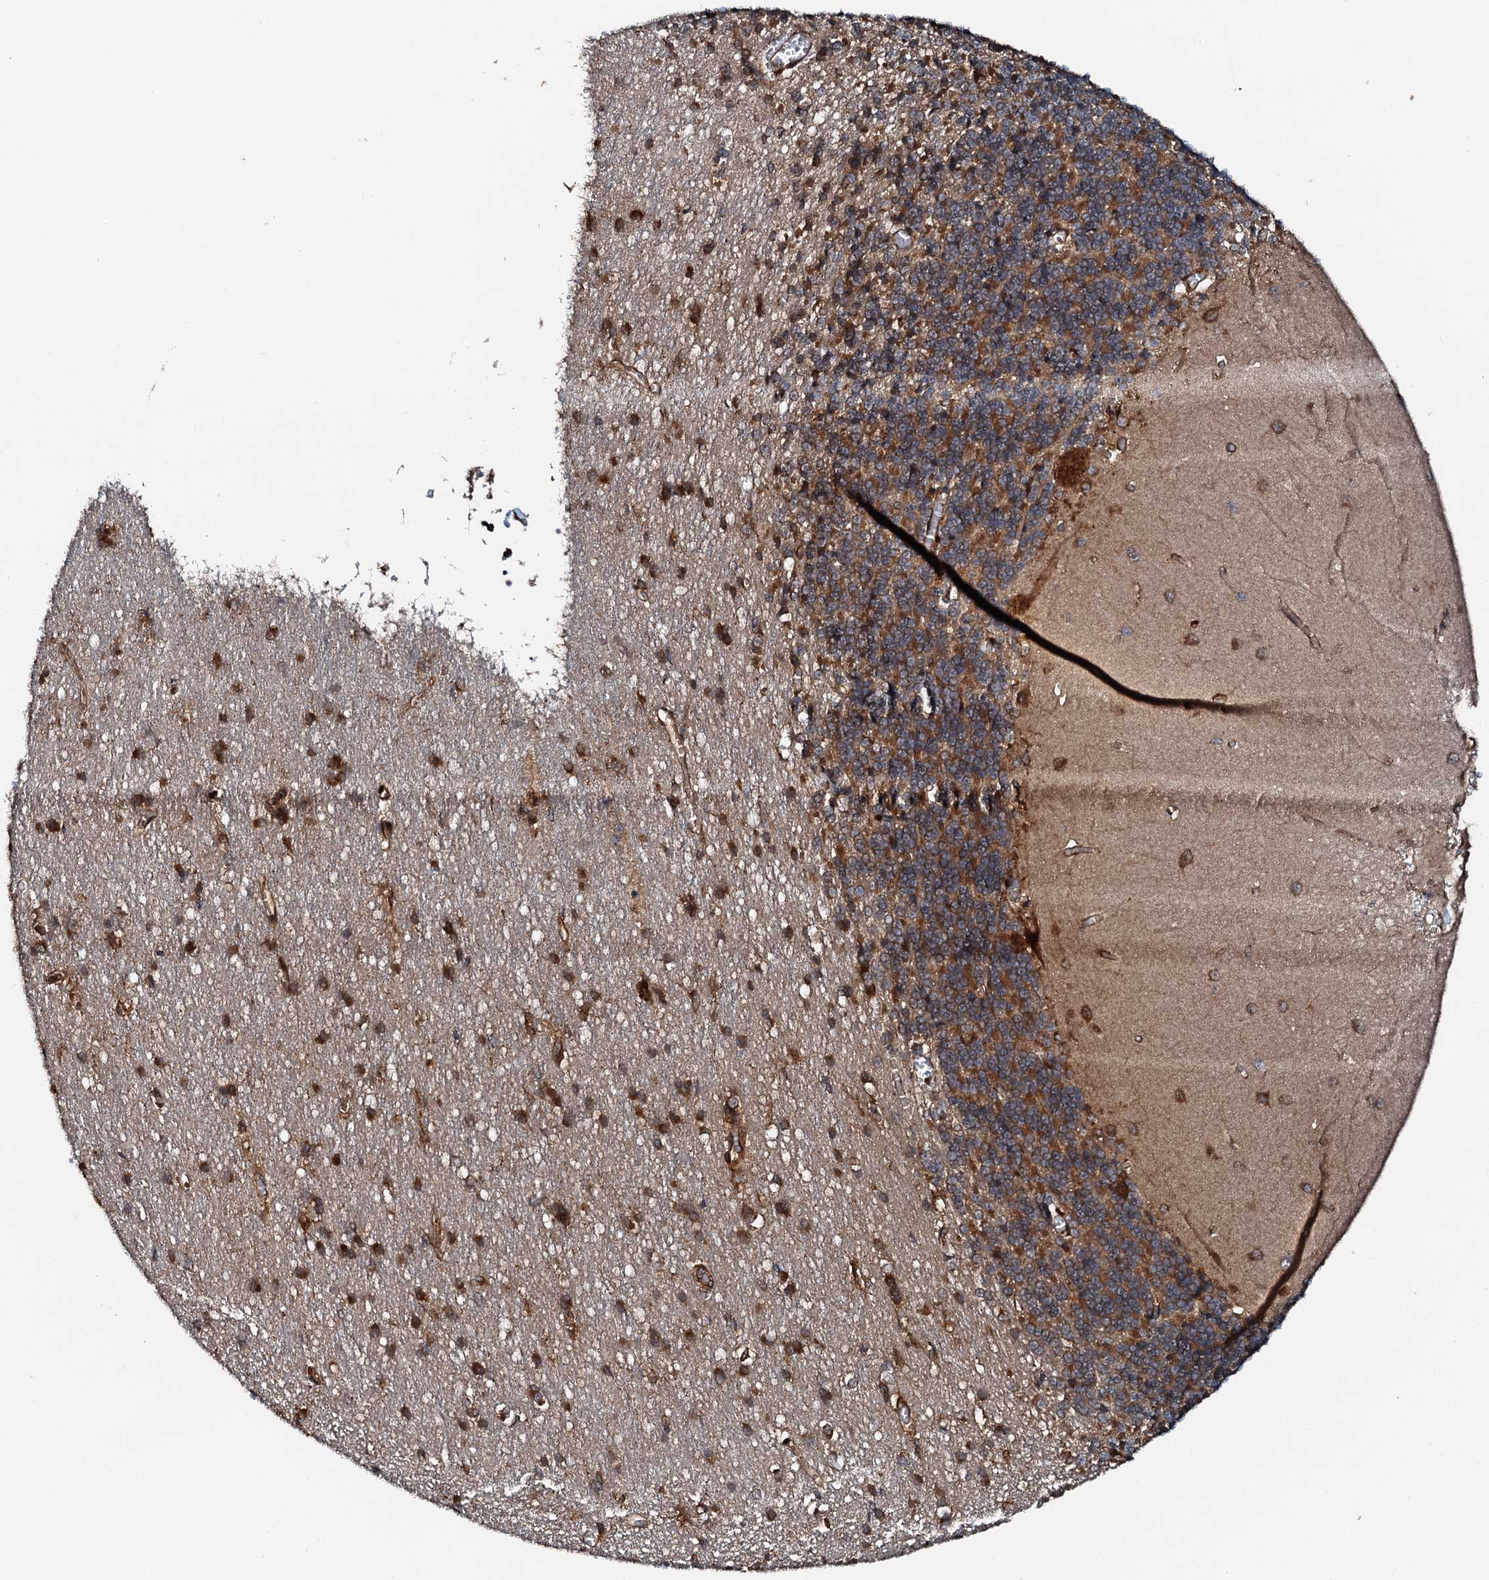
{"staining": {"intensity": "moderate", "quantity": "25%-75%", "location": "cytoplasmic/membranous"}, "tissue": "cerebellum", "cell_type": "Cells in granular layer", "image_type": "normal", "snomed": [{"axis": "morphology", "description": "Normal tissue, NOS"}, {"axis": "topography", "description": "Cerebellum"}], "caption": "IHC histopathology image of benign cerebellum: cerebellum stained using IHC reveals medium levels of moderate protein expression localized specifically in the cytoplasmic/membranous of cells in granular layer, appearing as a cytoplasmic/membranous brown color.", "gene": "FLYWCH1", "patient": {"sex": "male", "age": 37}}